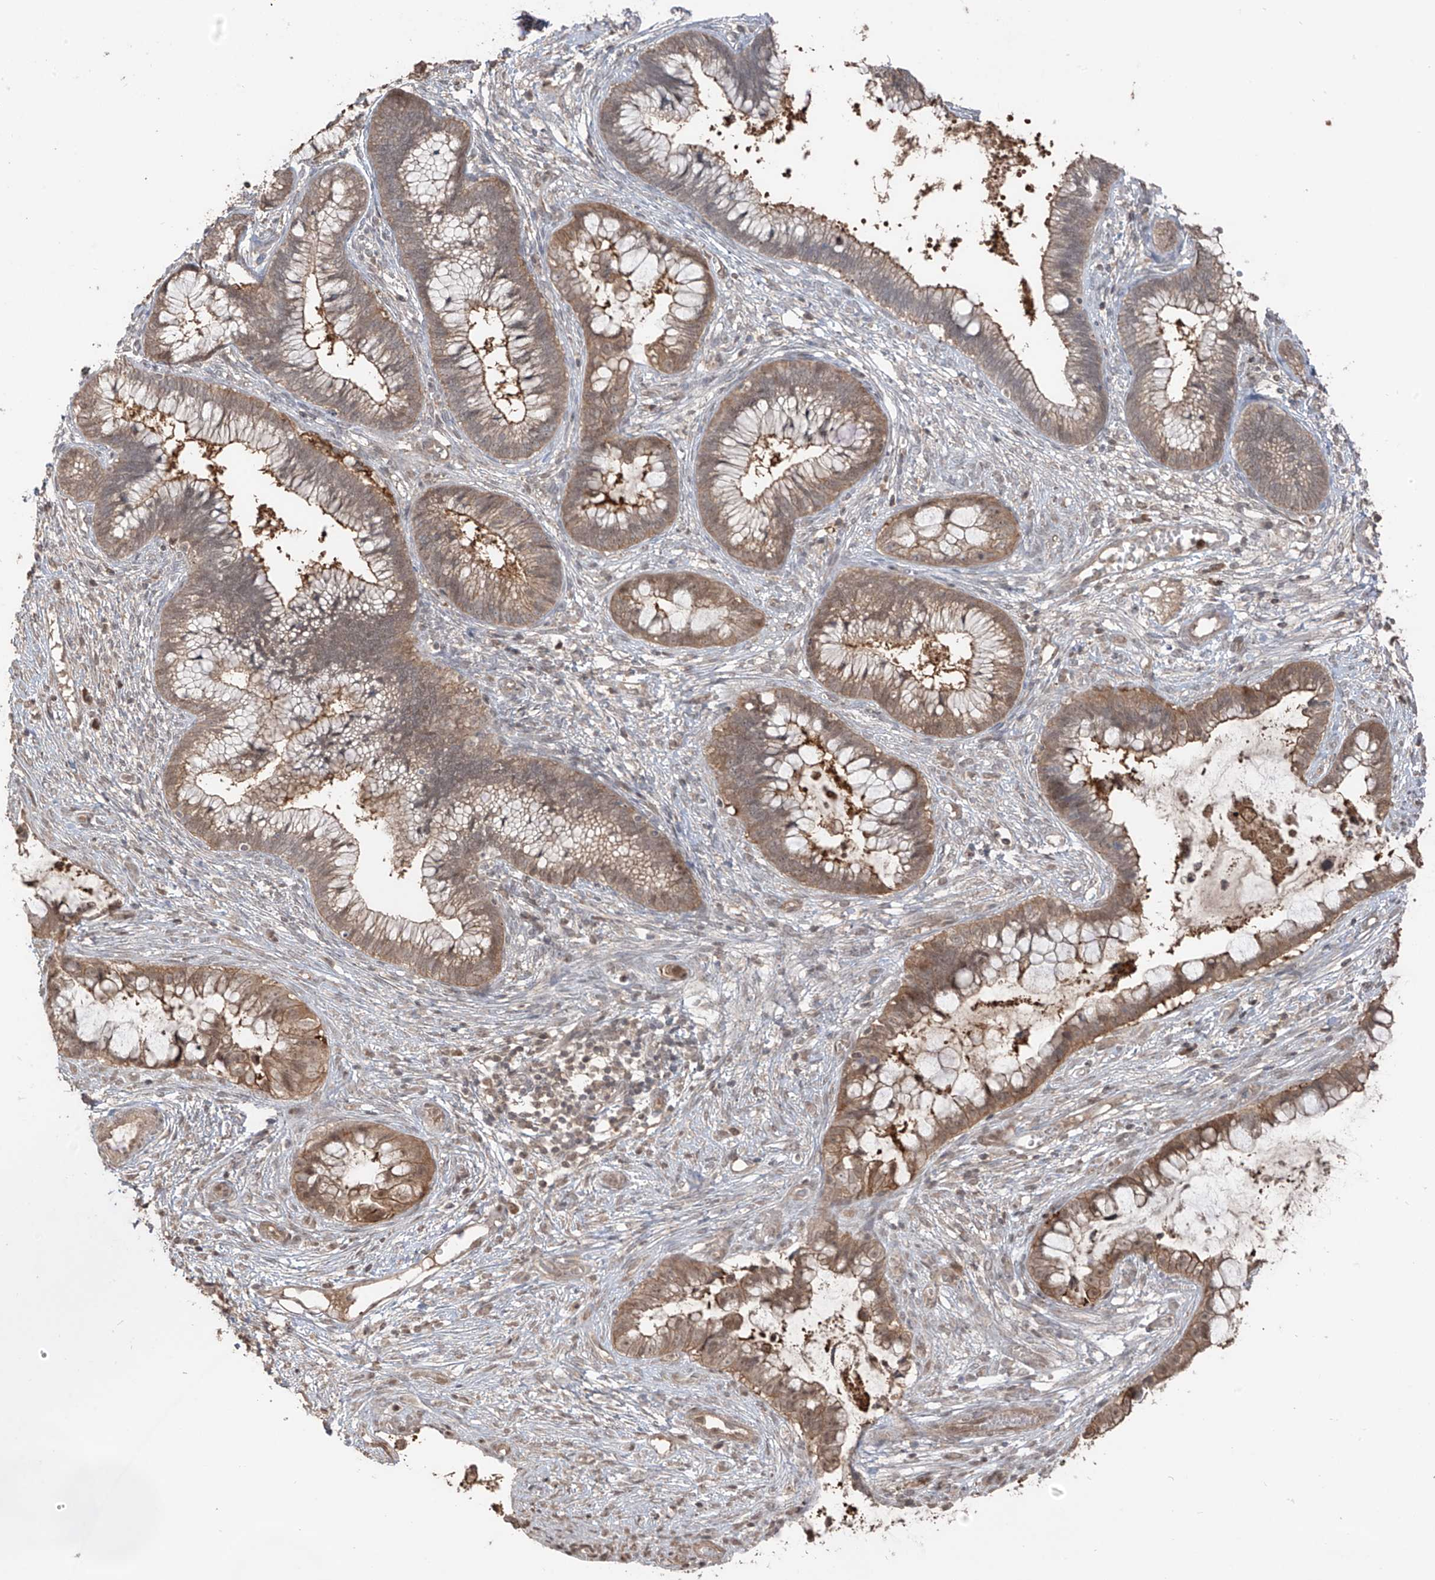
{"staining": {"intensity": "weak", "quantity": ">75%", "location": "cytoplasmic/membranous"}, "tissue": "cervical cancer", "cell_type": "Tumor cells", "image_type": "cancer", "snomed": [{"axis": "morphology", "description": "Adenocarcinoma, NOS"}, {"axis": "topography", "description": "Cervix"}], "caption": "The micrograph demonstrates immunohistochemical staining of cervical adenocarcinoma. There is weak cytoplasmic/membranous positivity is seen in about >75% of tumor cells.", "gene": "COLGALT2", "patient": {"sex": "female", "age": 44}}